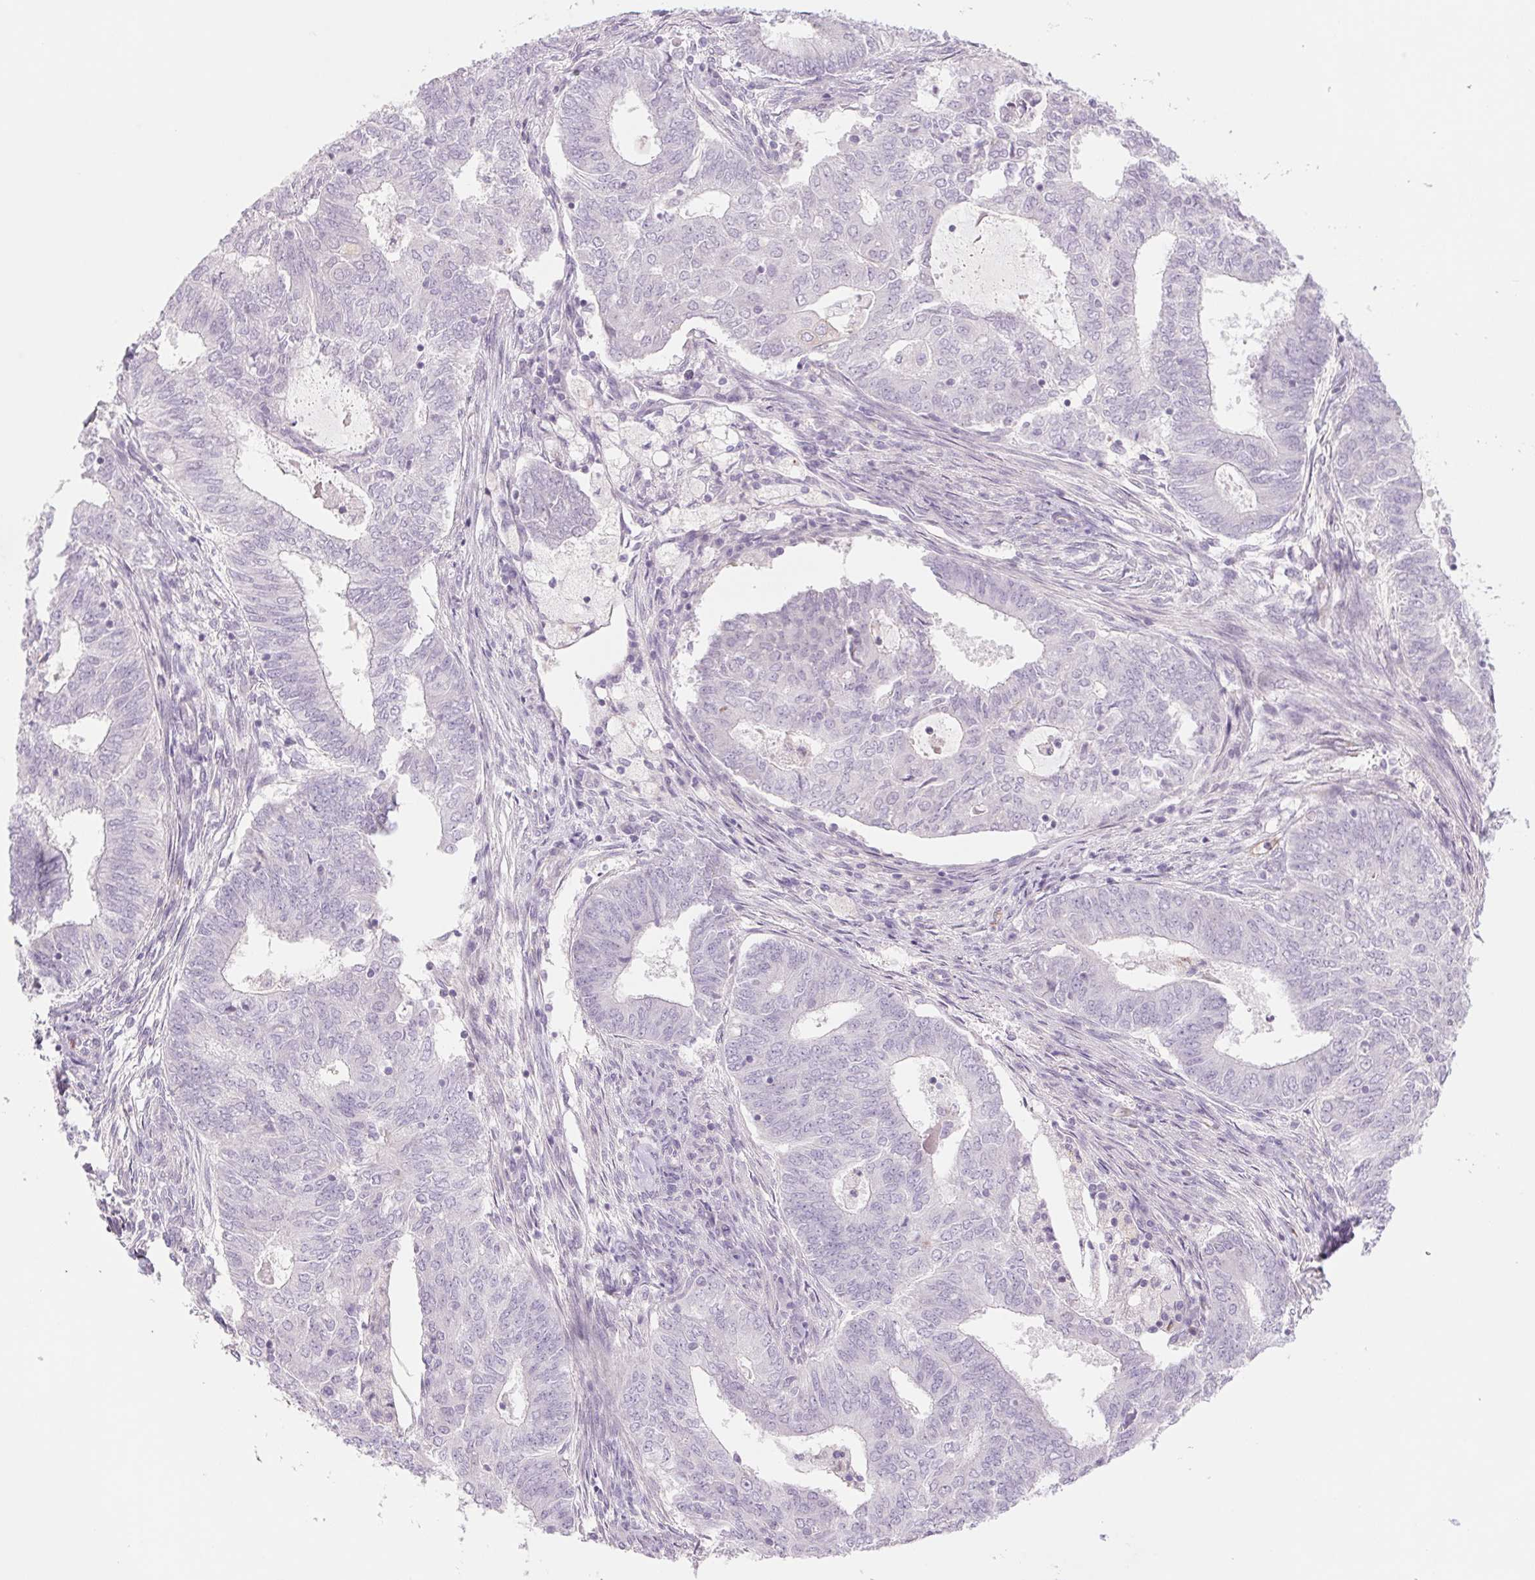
{"staining": {"intensity": "negative", "quantity": "none", "location": "none"}, "tissue": "endometrial cancer", "cell_type": "Tumor cells", "image_type": "cancer", "snomed": [{"axis": "morphology", "description": "Adenocarcinoma, NOS"}, {"axis": "topography", "description": "Endometrium"}], "caption": "Immunohistochemistry (IHC) image of neoplastic tissue: endometrial cancer (adenocarcinoma) stained with DAB displays no significant protein expression in tumor cells.", "gene": "MS4A13", "patient": {"sex": "female", "age": 62}}